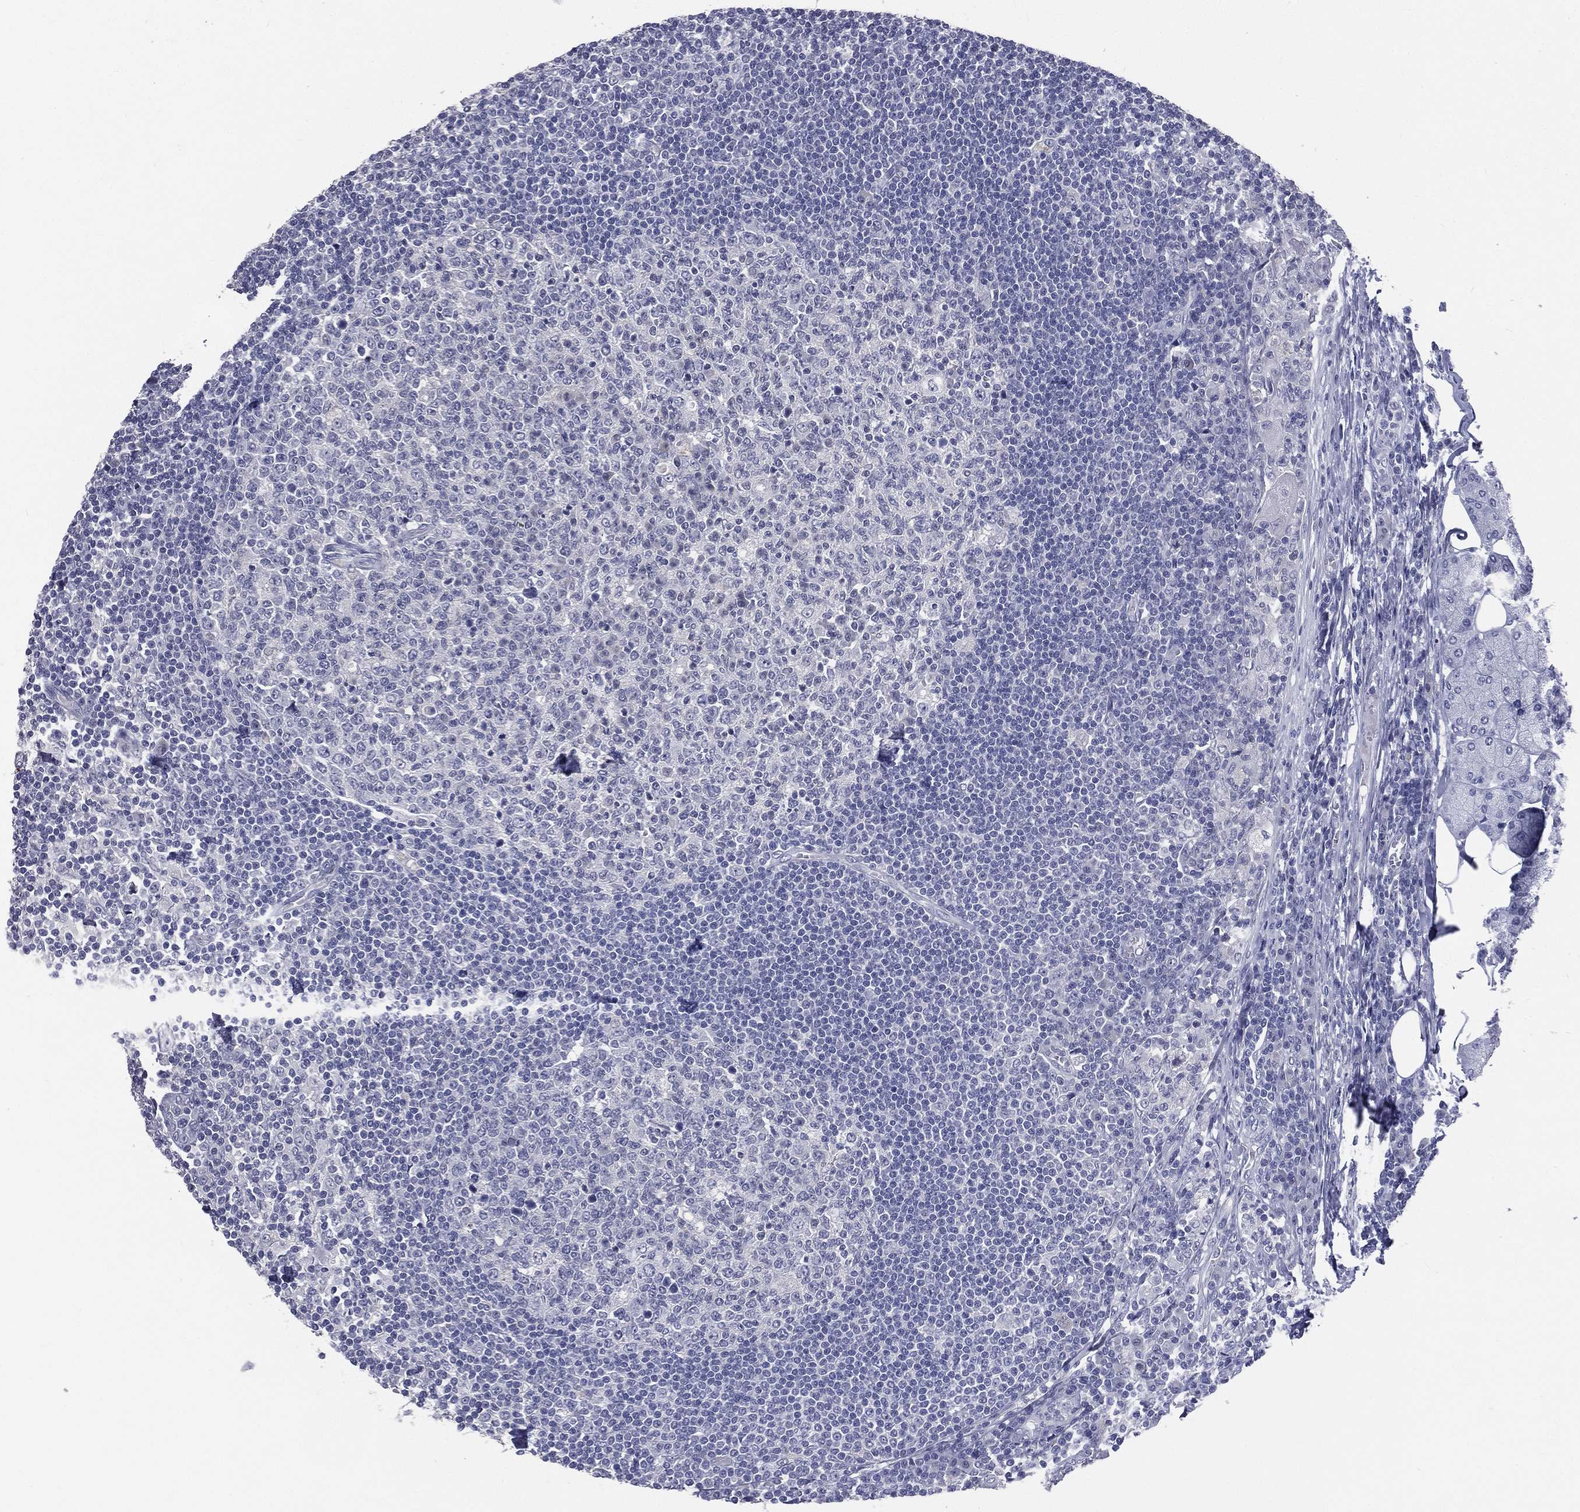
{"staining": {"intensity": "negative", "quantity": "none", "location": "none"}, "tissue": "lymph node", "cell_type": "Germinal center cells", "image_type": "normal", "snomed": [{"axis": "morphology", "description": "Normal tissue, NOS"}, {"axis": "topography", "description": "Lymph node"}, {"axis": "topography", "description": "Salivary gland"}], "caption": "IHC photomicrograph of unremarkable lymph node stained for a protein (brown), which demonstrates no positivity in germinal center cells.", "gene": "IFT27", "patient": {"sex": "male", "age": 83}}